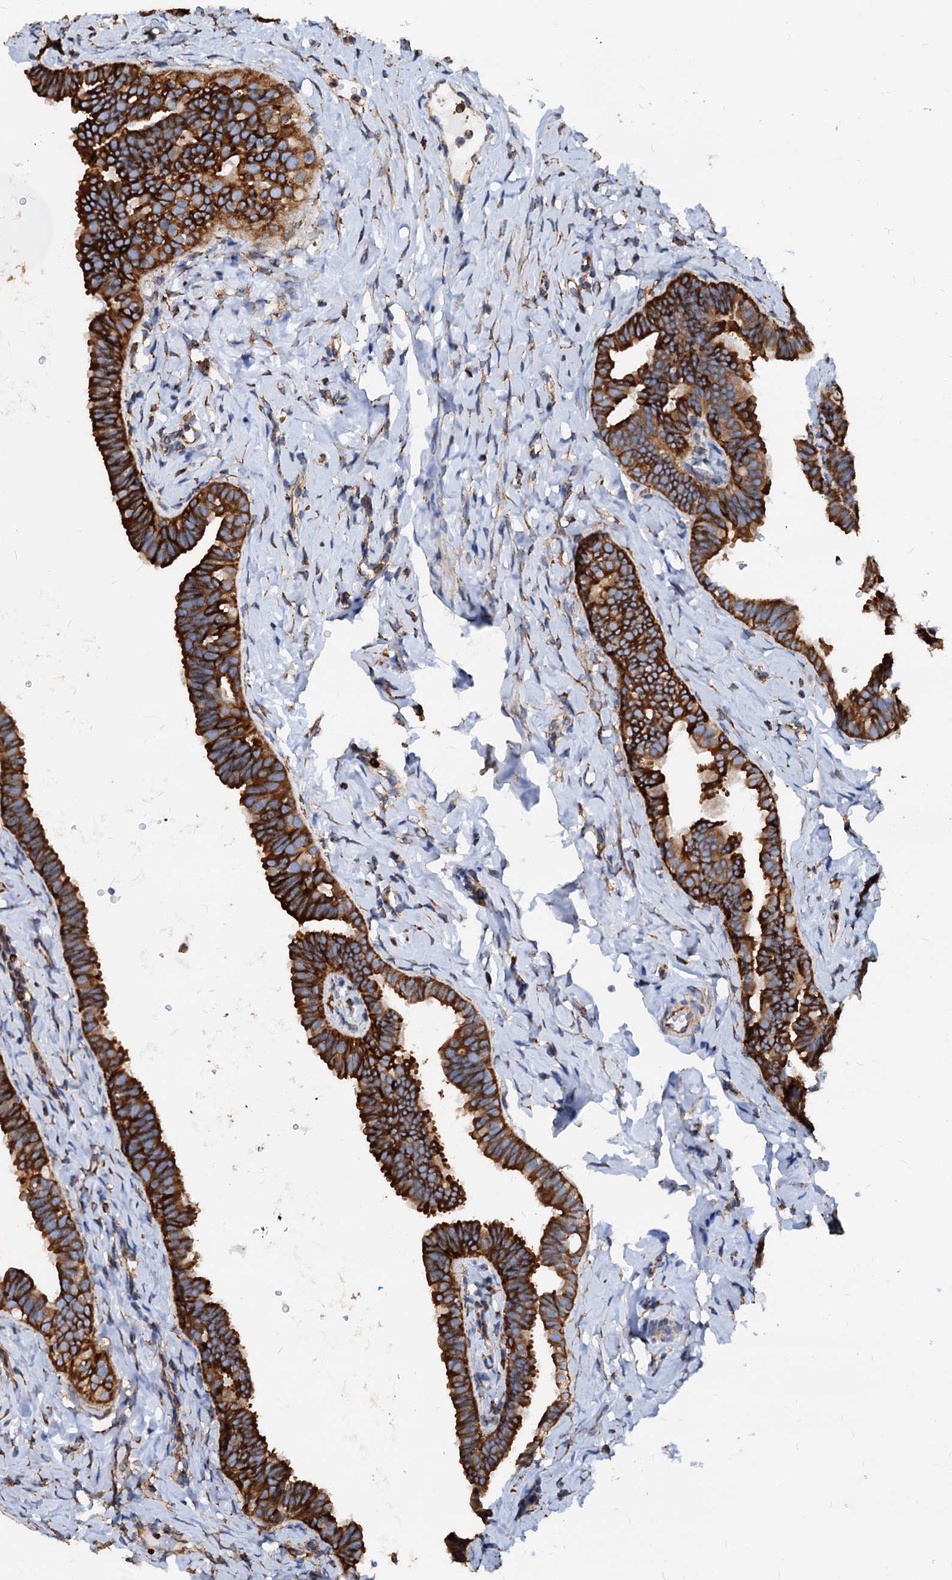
{"staining": {"intensity": "strong", "quantity": ">75%", "location": "cytoplasmic/membranous"}, "tissue": "fallopian tube", "cell_type": "Glandular cells", "image_type": "normal", "snomed": [{"axis": "morphology", "description": "Normal tissue, NOS"}, {"axis": "topography", "description": "Fallopian tube"}], "caption": "Immunohistochemical staining of normal fallopian tube demonstrates >75% levels of strong cytoplasmic/membranous protein expression in about >75% of glandular cells.", "gene": "HSPA5", "patient": {"sex": "female", "age": 65}}